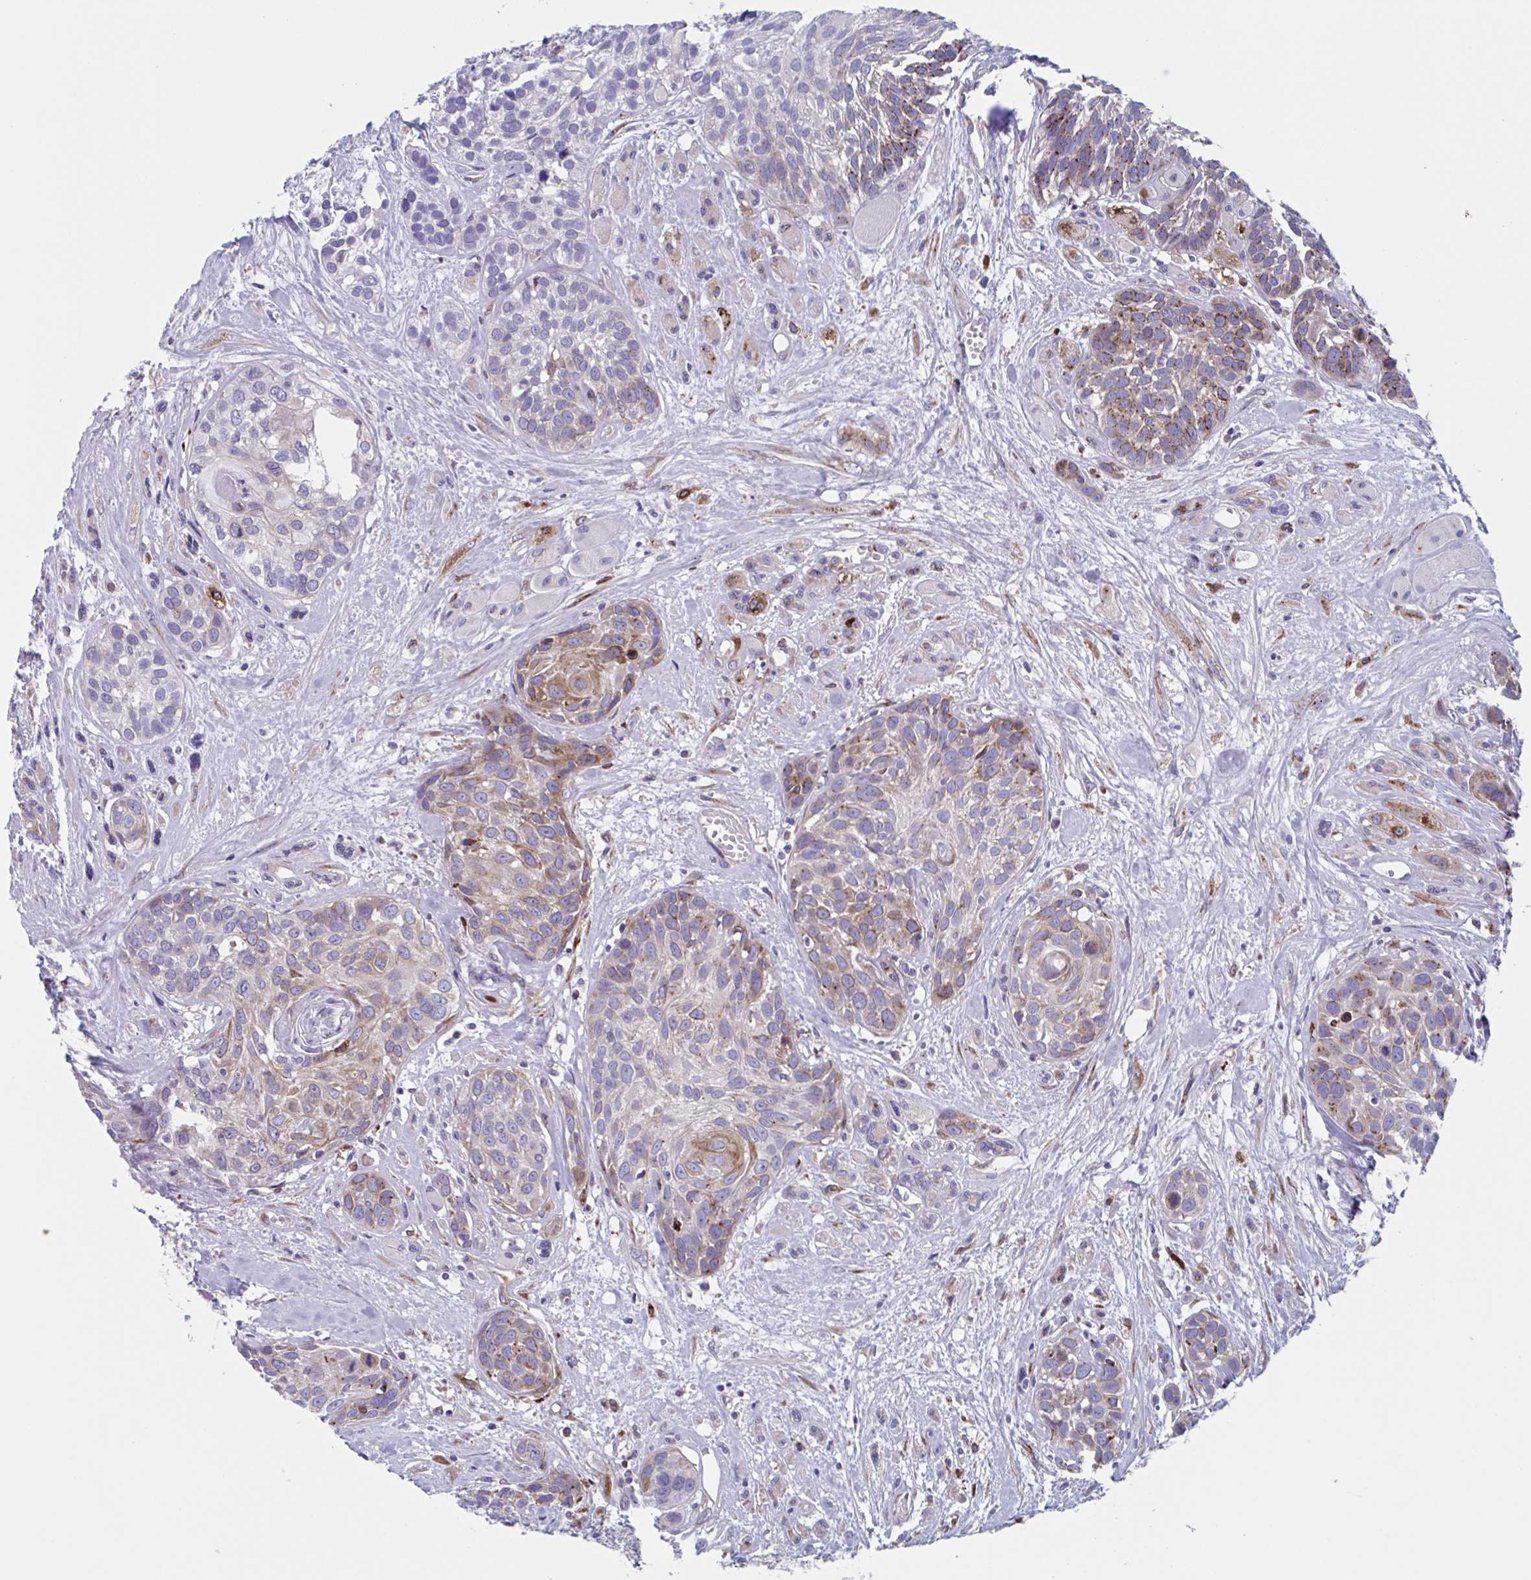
{"staining": {"intensity": "weak", "quantity": "25%-75%", "location": "cytoplasmic/membranous"}, "tissue": "head and neck cancer", "cell_type": "Tumor cells", "image_type": "cancer", "snomed": [{"axis": "morphology", "description": "Squamous cell carcinoma, NOS"}, {"axis": "topography", "description": "Head-Neck"}], "caption": "Protein expression analysis of human head and neck squamous cell carcinoma reveals weak cytoplasmic/membranous expression in approximately 25%-75% of tumor cells.", "gene": "RFK", "patient": {"sex": "female", "age": 50}}